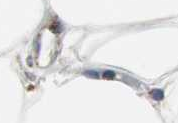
{"staining": {"intensity": "weak", "quantity": ">75%", "location": "cytoplasmic/membranous"}, "tissue": "adipose tissue", "cell_type": "Adipocytes", "image_type": "normal", "snomed": [{"axis": "morphology", "description": "Normal tissue, NOS"}, {"axis": "morphology", "description": "Duct carcinoma"}, {"axis": "topography", "description": "Breast"}, {"axis": "topography", "description": "Adipose tissue"}], "caption": "Adipocytes show low levels of weak cytoplasmic/membranous positivity in approximately >75% of cells in benign human adipose tissue.", "gene": "C1QTNF7", "patient": {"sex": "female", "age": 37}}